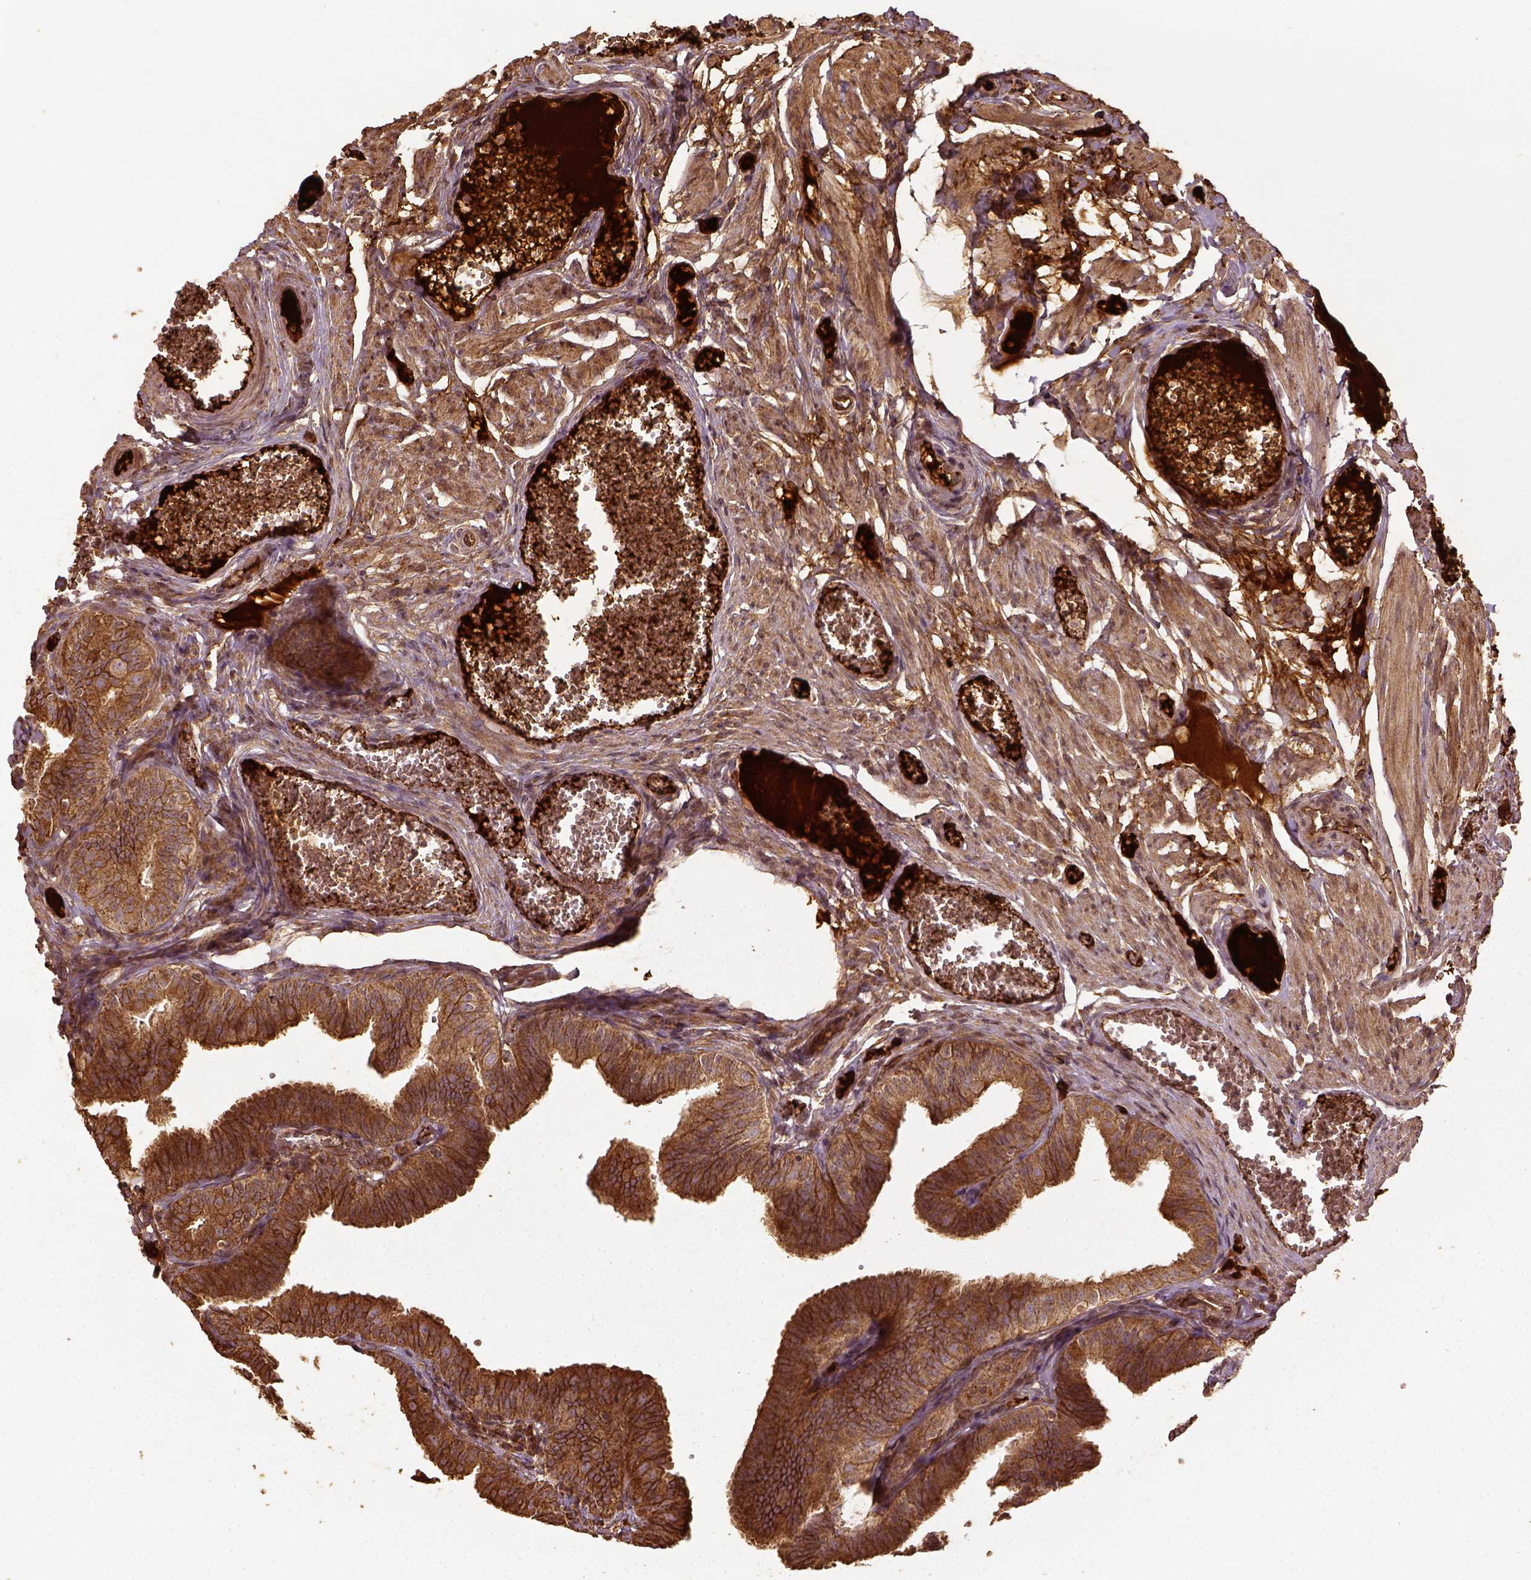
{"staining": {"intensity": "strong", "quantity": ">75%", "location": "cytoplasmic/membranous"}, "tissue": "fallopian tube", "cell_type": "Glandular cells", "image_type": "normal", "snomed": [{"axis": "morphology", "description": "Normal tissue, NOS"}, {"axis": "topography", "description": "Fallopian tube"}], "caption": "The photomicrograph demonstrates staining of benign fallopian tube, revealing strong cytoplasmic/membranous protein expression (brown color) within glandular cells.", "gene": "VEGFA", "patient": {"sex": "female", "age": 25}}